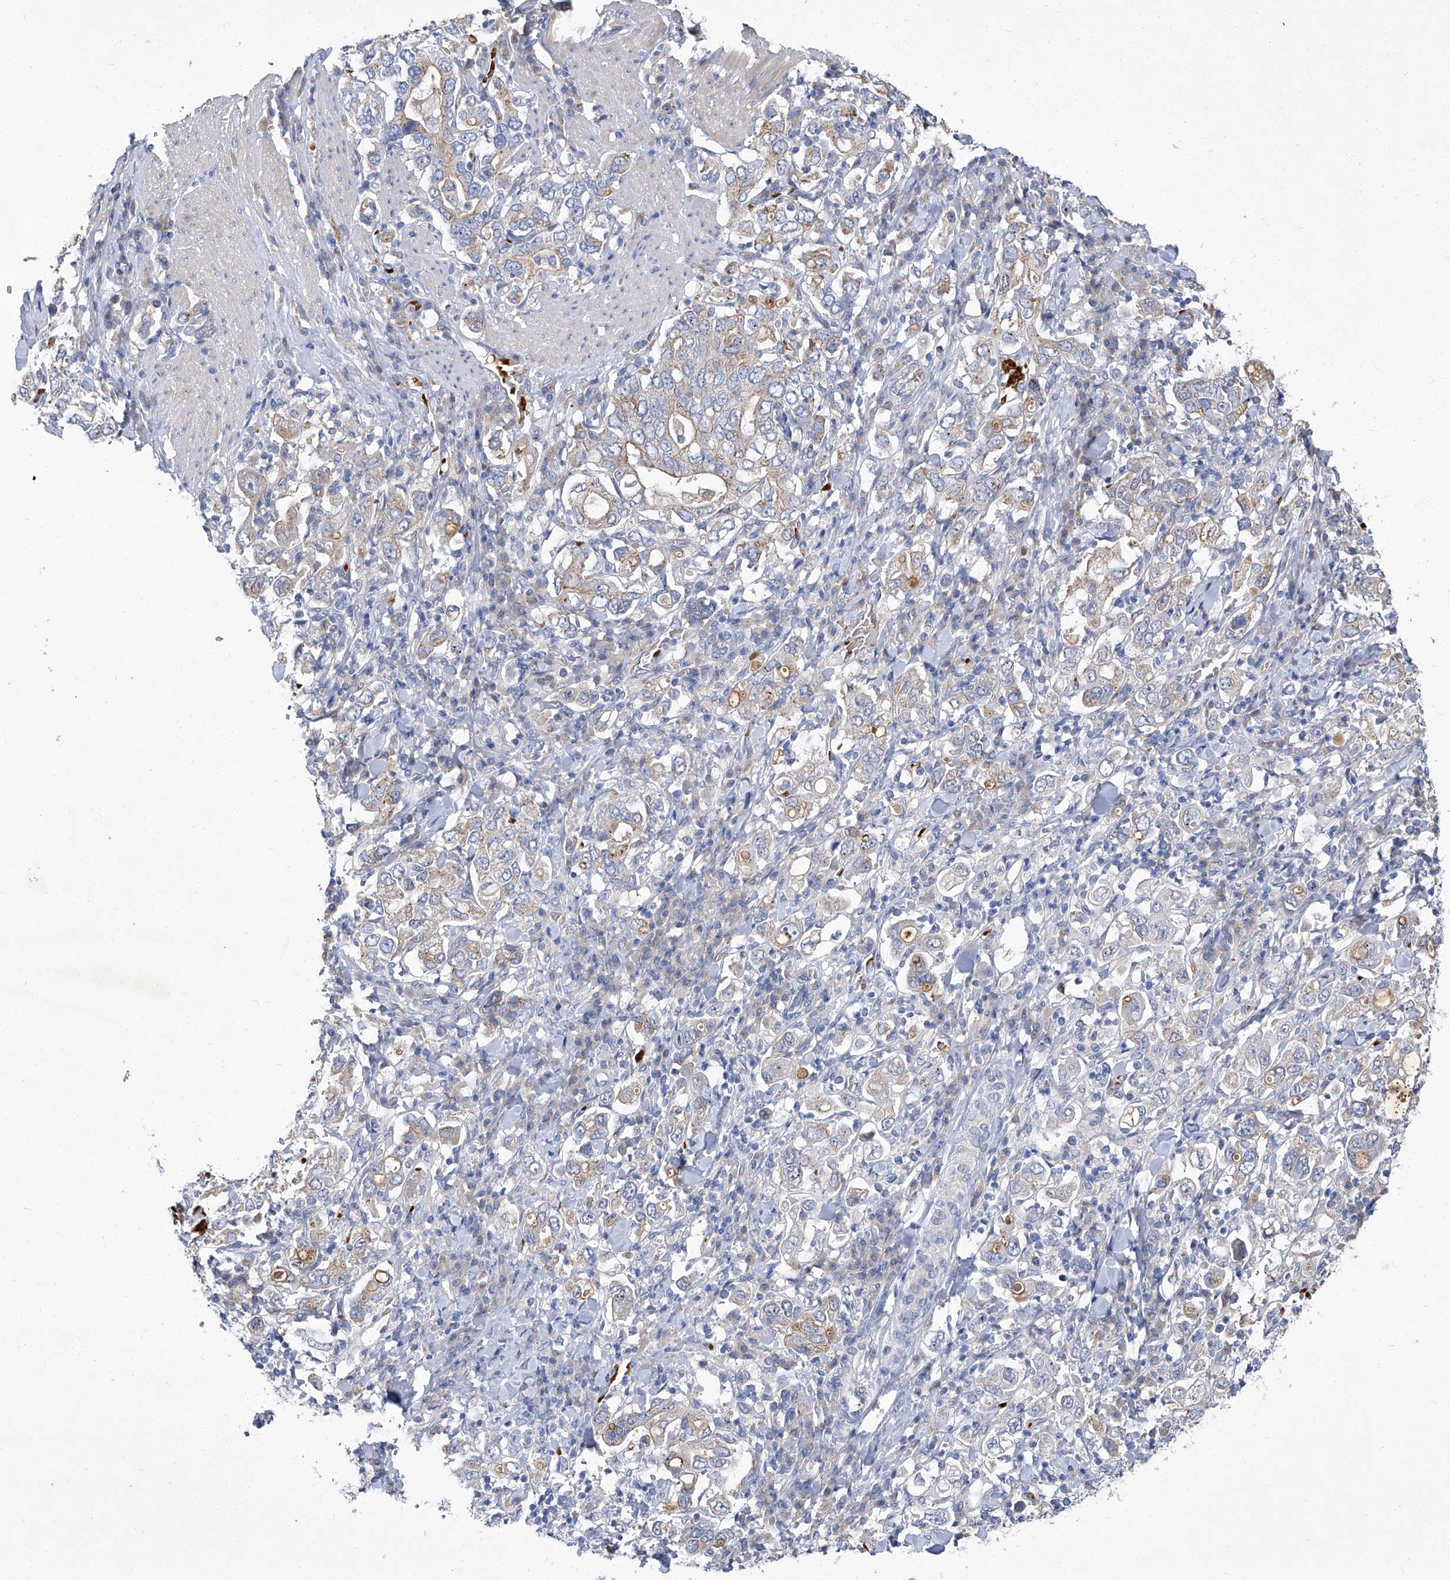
{"staining": {"intensity": "weak", "quantity": "<25%", "location": "cytoplasmic/membranous"}, "tissue": "stomach cancer", "cell_type": "Tumor cells", "image_type": "cancer", "snomed": [{"axis": "morphology", "description": "Adenocarcinoma, NOS"}, {"axis": "topography", "description": "Stomach, upper"}], "caption": "A high-resolution micrograph shows immunohistochemistry staining of adenocarcinoma (stomach), which reveals no significant expression in tumor cells.", "gene": "PARD3", "patient": {"sex": "male", "age": 62}}